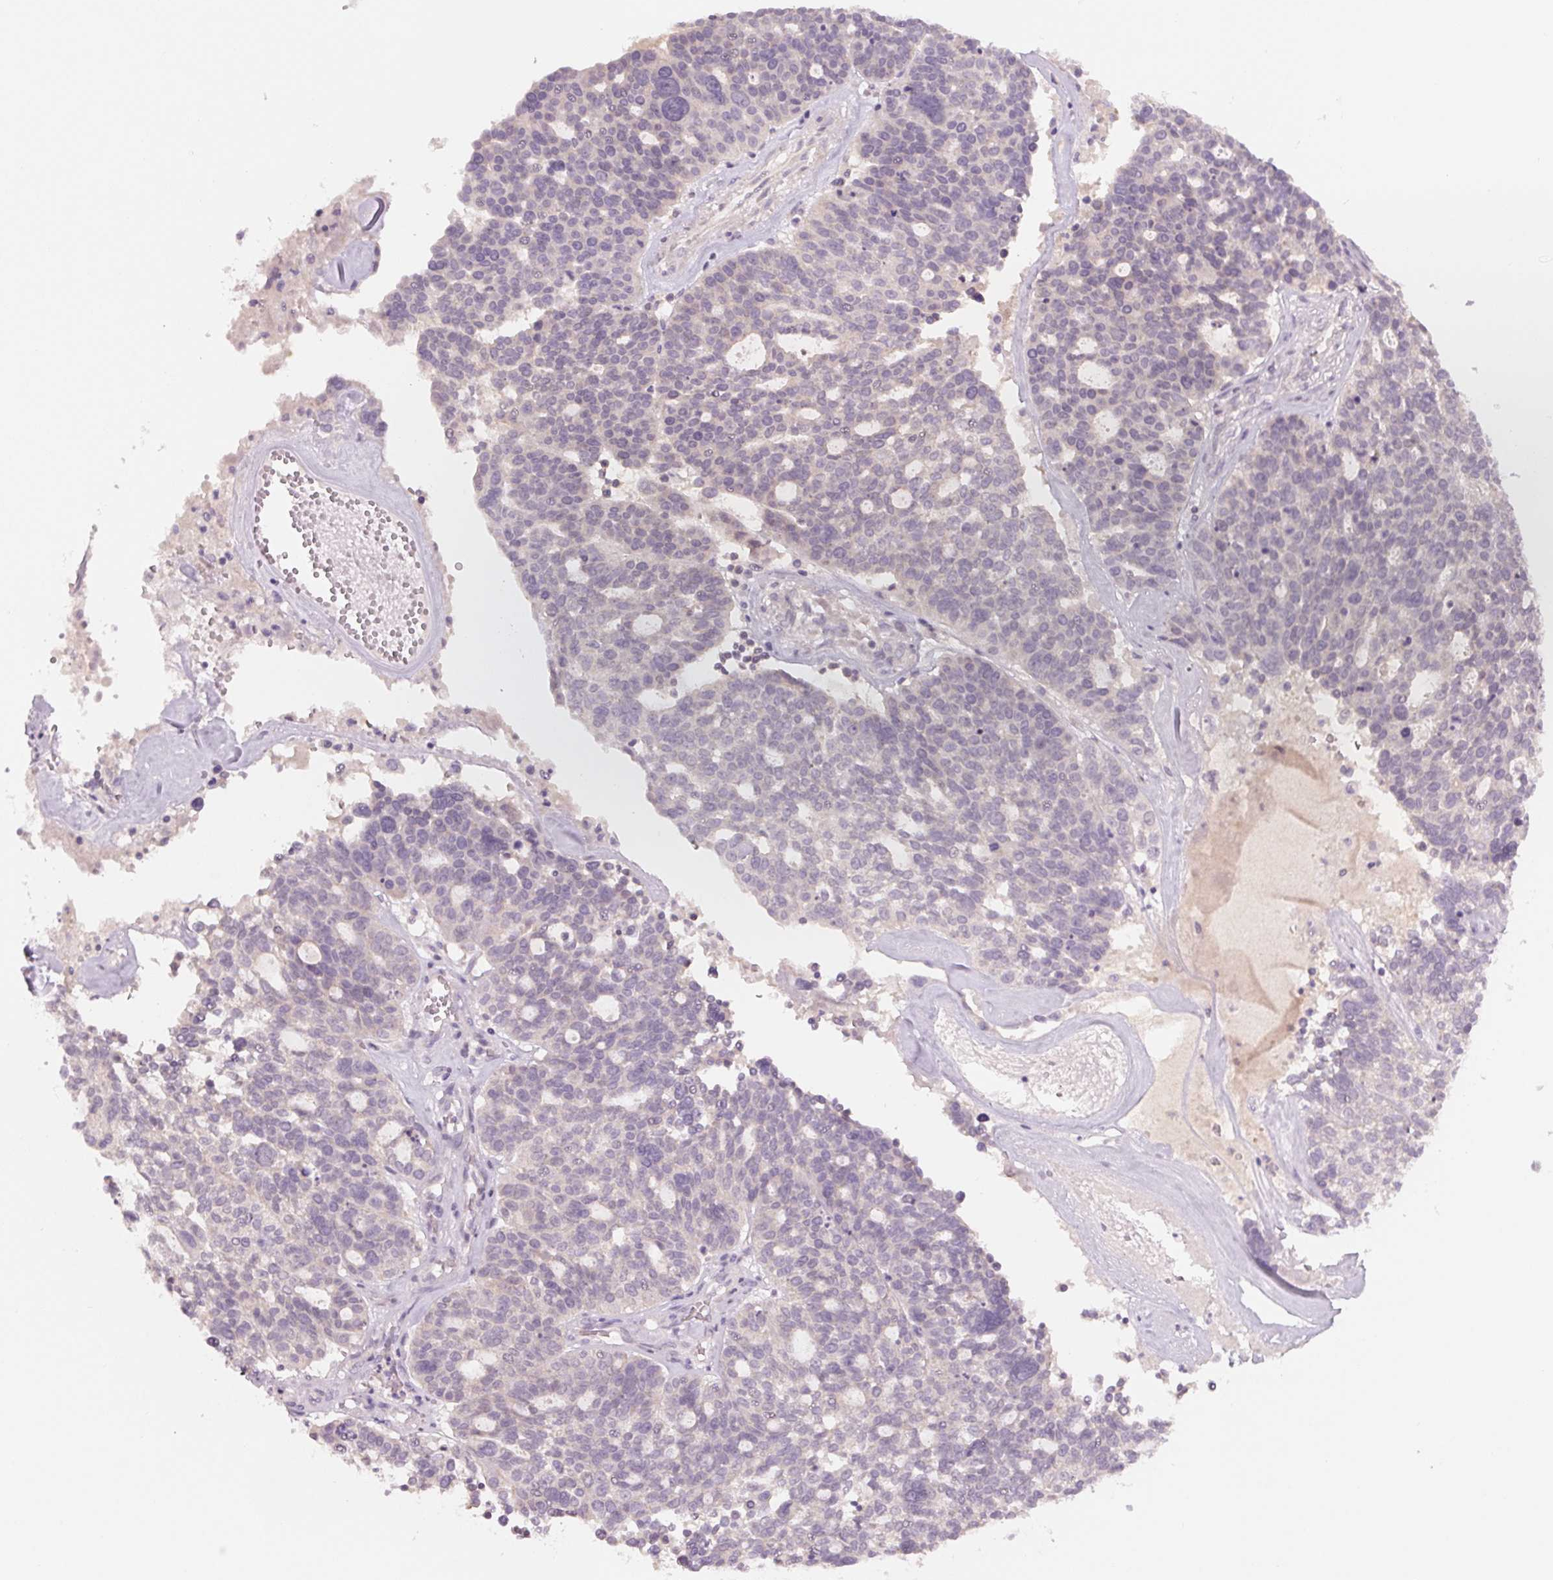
{"staining": {"intensity": "negative", "quantity": "none", "location": "none"}, "tissue": "ovarian cancer", "cell_type": "Tumor cells", "image_type": "cancer", "snomed": [{"axis": "morphology", "description": "Cystadenocarcinoma, serous, NOS"}, {"axis": "topography", "description": "Ovary"}], "caption": "Tumor cells are negative for brown protein staining in ovarian cancer (serous cystadenocarcinoma).", "gene": "PPIA", "patient": {"sex": "female", "age": 59}}